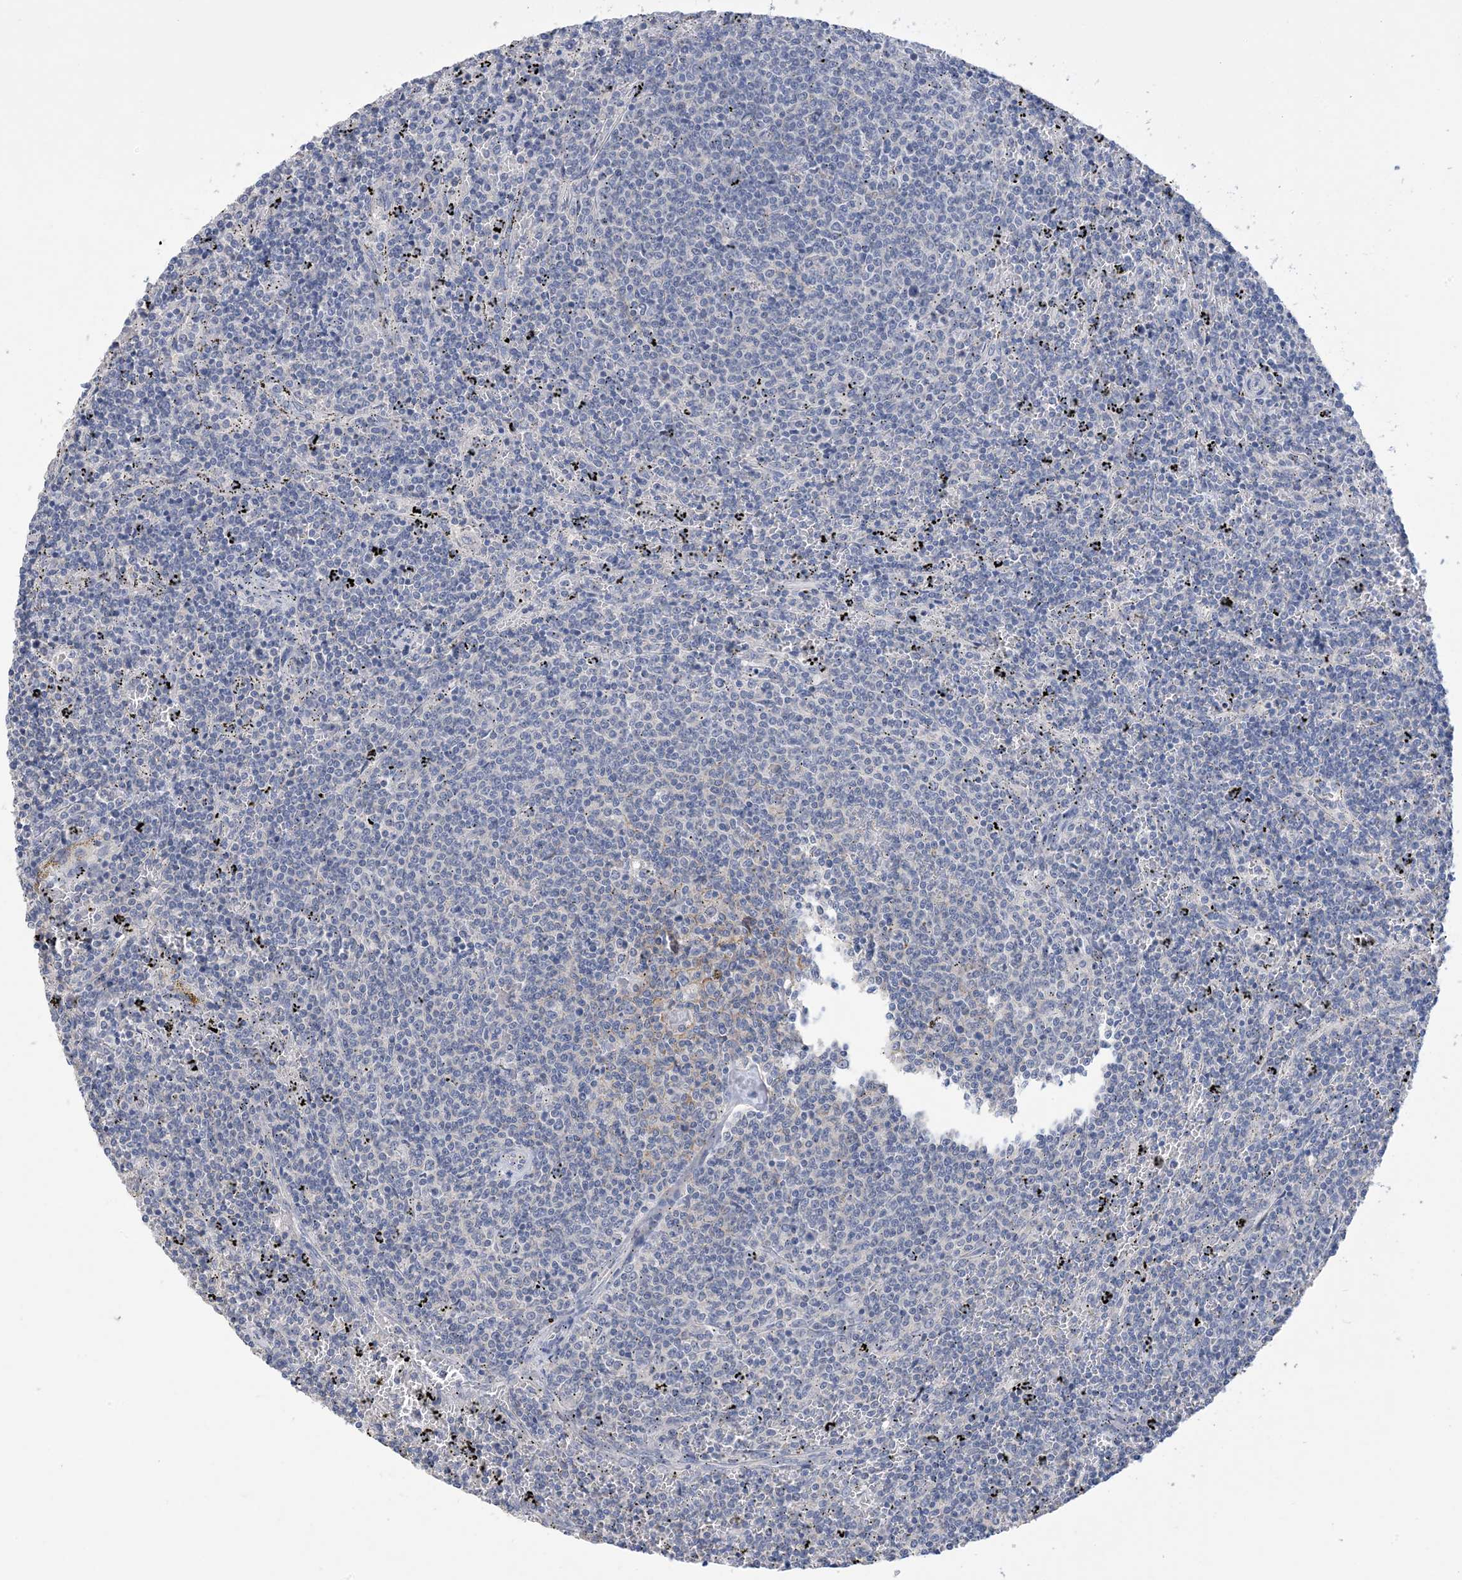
{"staining": {"intensity": "negative", "quantity": "none", "location": "none"}, "tissue": "lymphoma", "cell_type": "Tumor cells", "image_type": "cancer", "snomed": [{"axis": "morphology", "description": "Malignant lymphoma, non-Hodgkin's type, Low grade"}, {"axis": "topography", "description": "Spleen"}], "caption": "Immunohistochemistry micrograph of human lymphoma stained for a protein (brown), which shows no positivity in tumor cells. Brightfield microscopy of immunohistochemistry stained with DAB (3,3'-diaminobenzidine) (brown) and hematoxylin (blue), captured at high magnification.", "gene": "DSC3", "patient": {"sex": "female", "age": 50}}